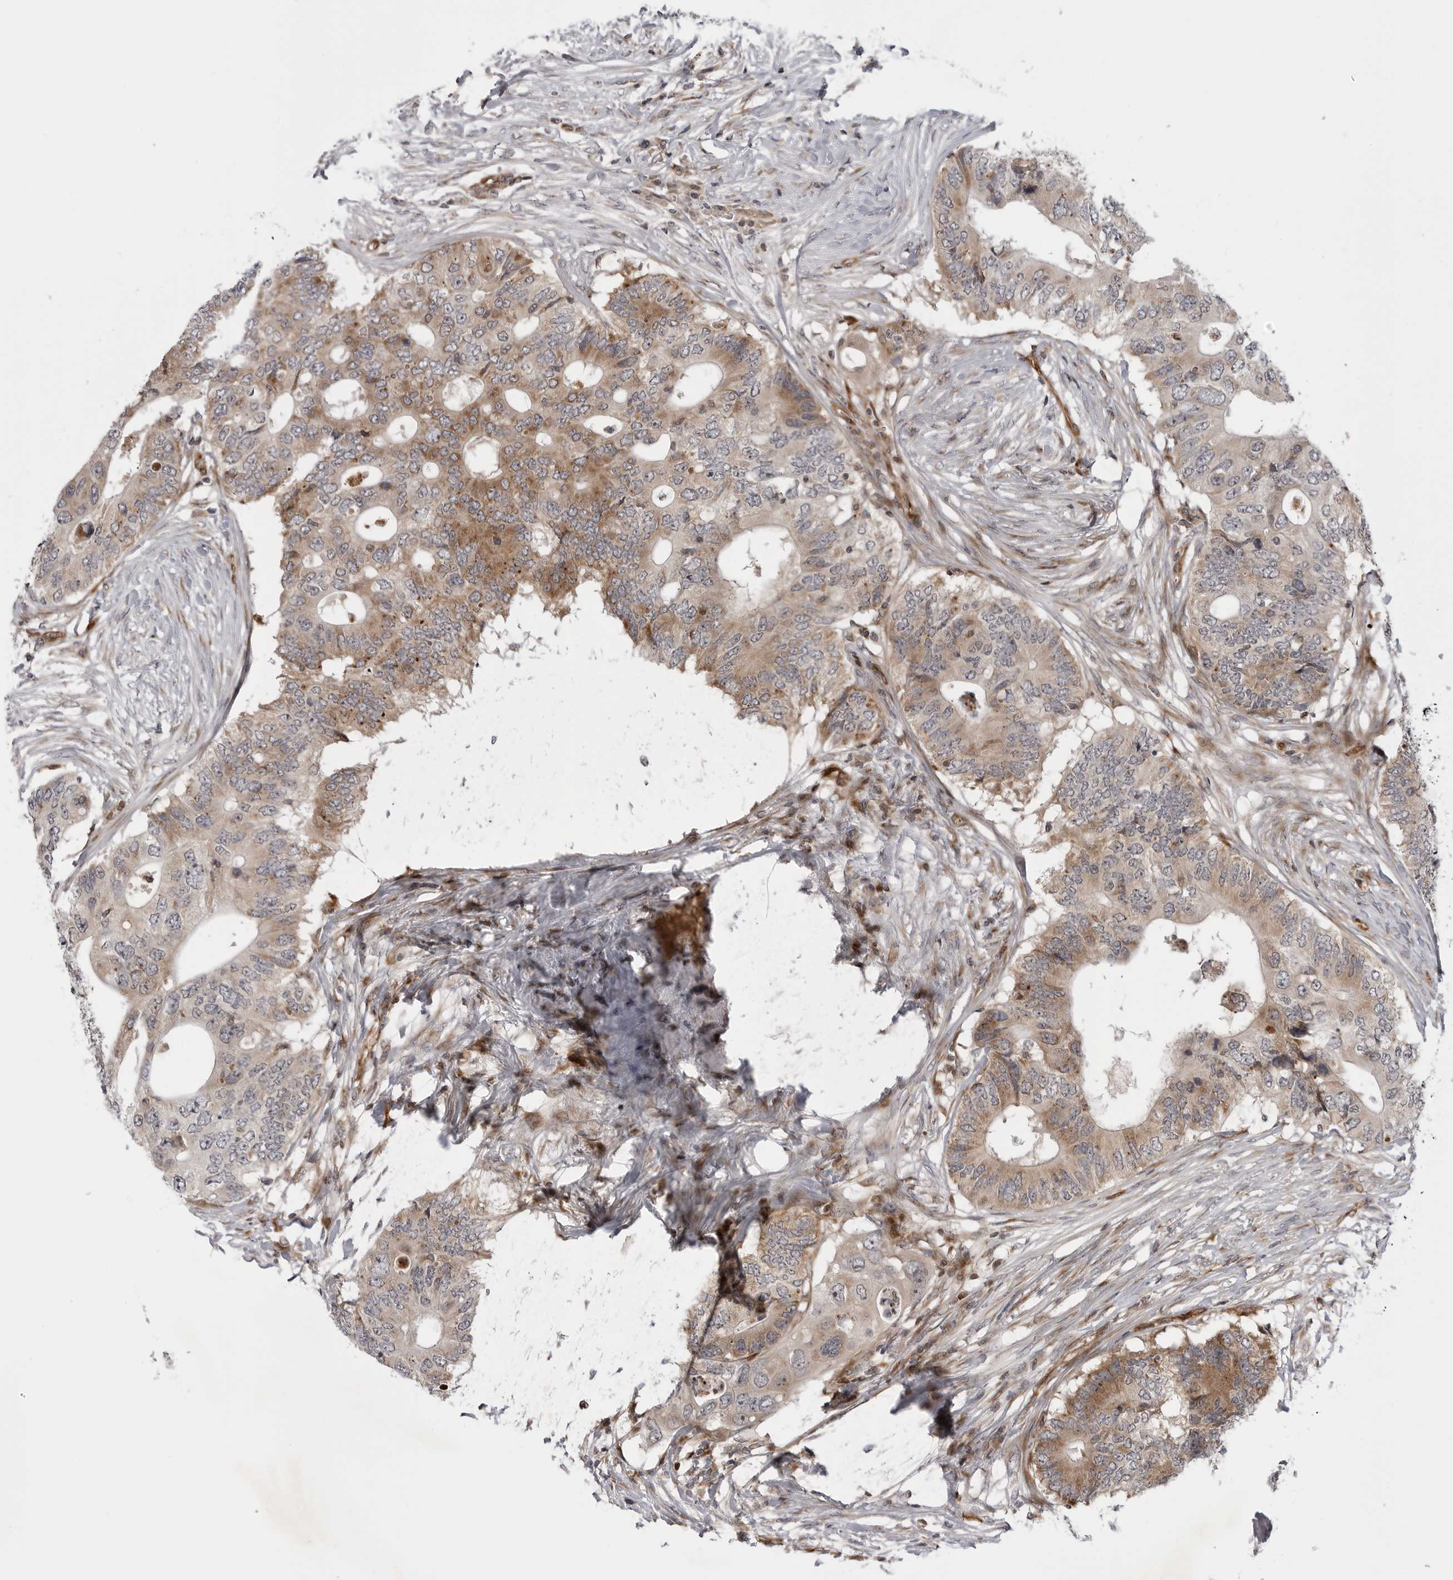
{"staining": {"intensity": "weak", "quantity": "25%-75%", "location": "cytoplasmic/membranous"}, "tissue": "colorectal cancer", "cell_type": "Tumor cells", "image_type": "cancer", "snomed": [{"axis": "morphology", "description": "Adenocarcinoma, NOS"}, {"axis": "topography", "description": "Colon"}], "caption": "Immunohistochemistry (IHC) of human adenocarcinoma (colorectal) demonstrates low levels of weak cytoplasmic/membranous positivity in approximately 25%-75% of tumor cells.", "gene": "ABL1", "patient": {"sex": "male", "age": 71}}